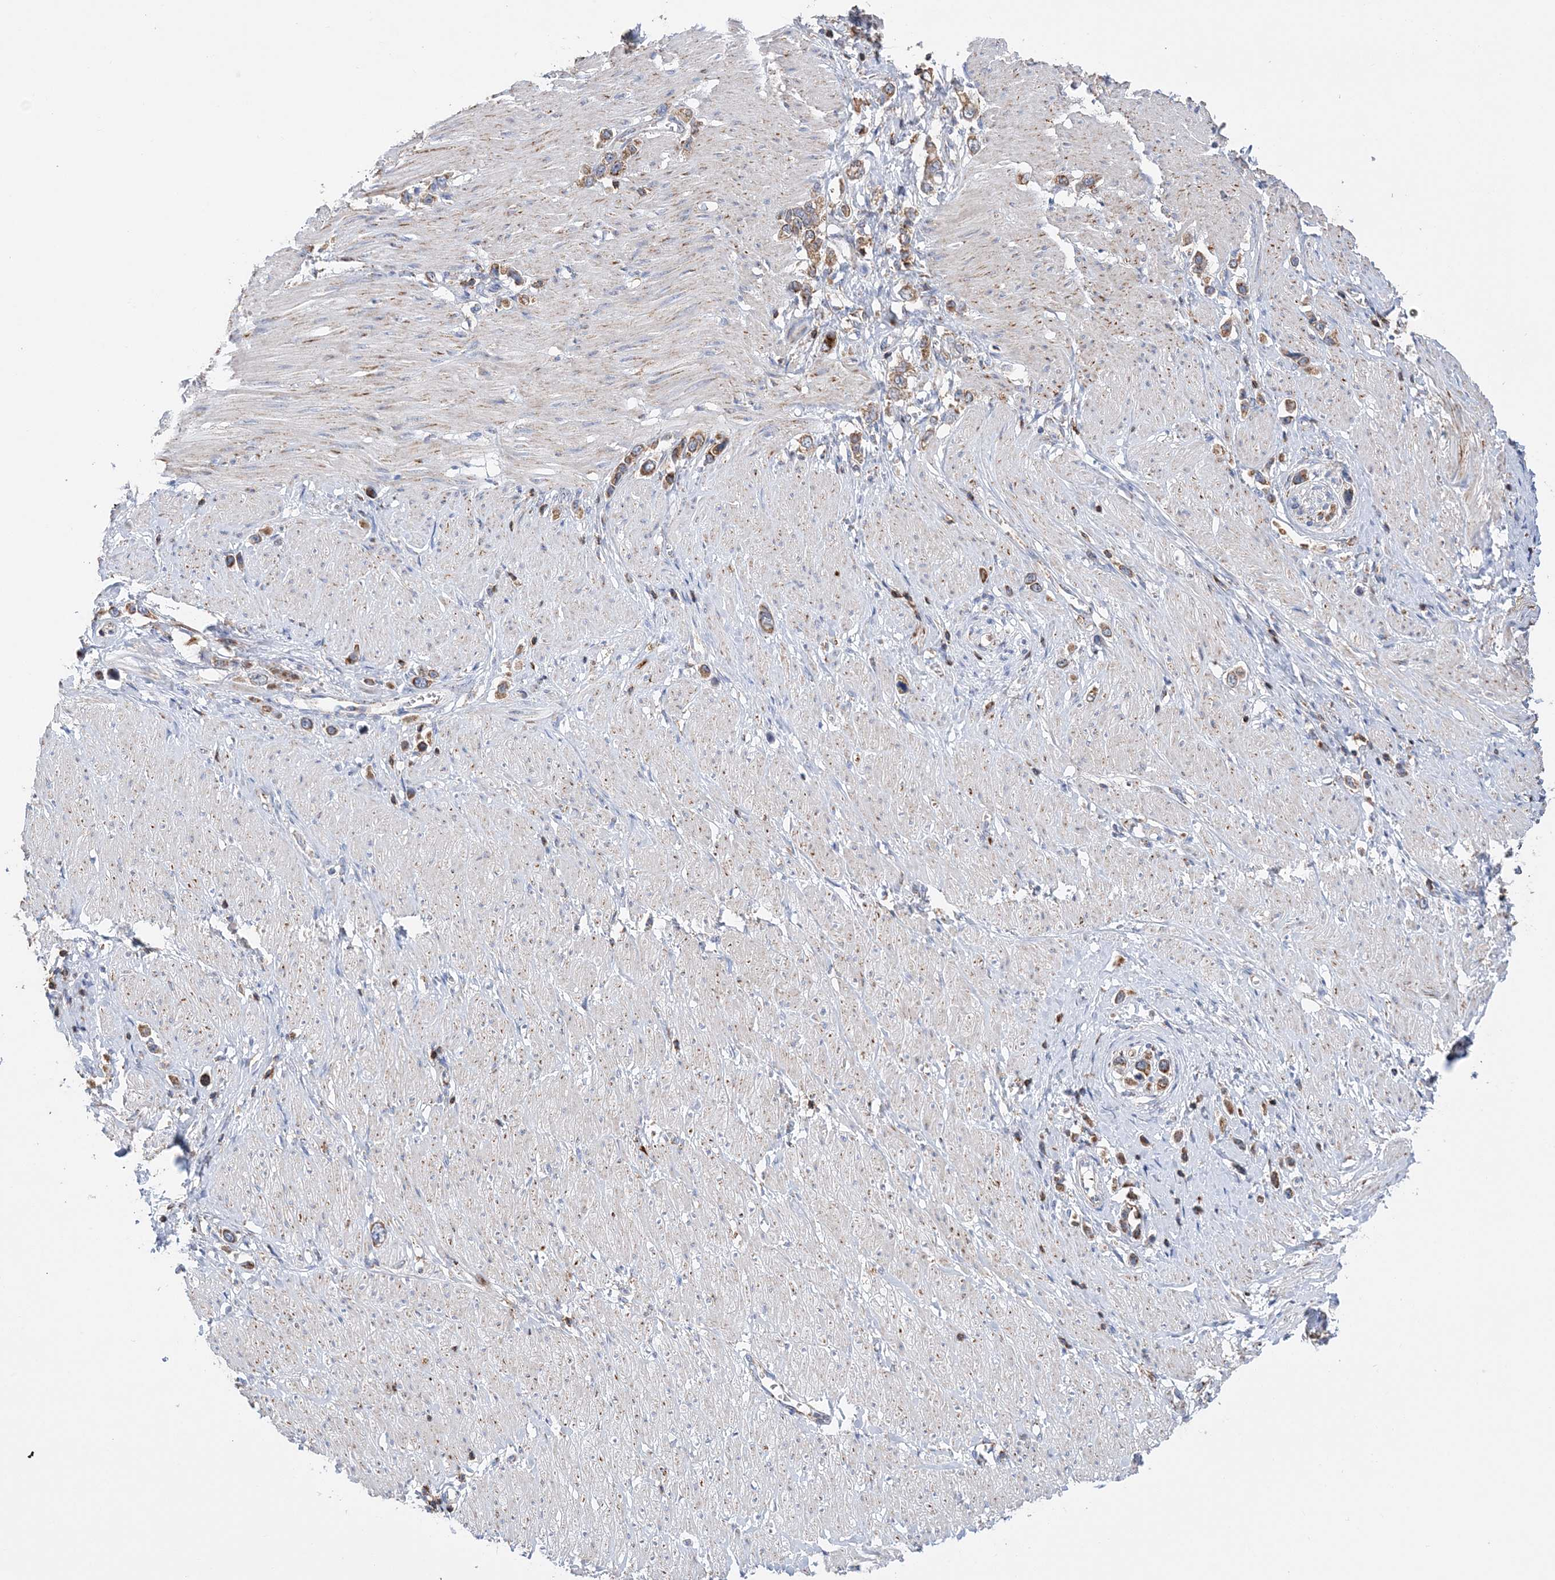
{"staining": {"intensity": "moderate", "quantity": ">75%", "location": "cytoplasmic/membranous"}, "tissue": "stomach cancer", "cell_type": "Tumor cells", "image_type": "cancer", "snomed": [{"axis": "morphology", "description": "Normal tissue, NOS"}, {"axis": "morphology", "description": "Adenocarcinoma, NOS"}, {"axis": "topography", "description": "Stomach, upper"}, {"axis": "topography", "description": "Stomach"}], "caption": "The image shows immunohistochemical staining of stomach cancer (adenocarcinoma). There is moderate cytoplasmic/membranous positivity is present in approximately >75% of tumor cells.", "gene": "TTC32", "patient": {"sex": "female", "age": 65}}